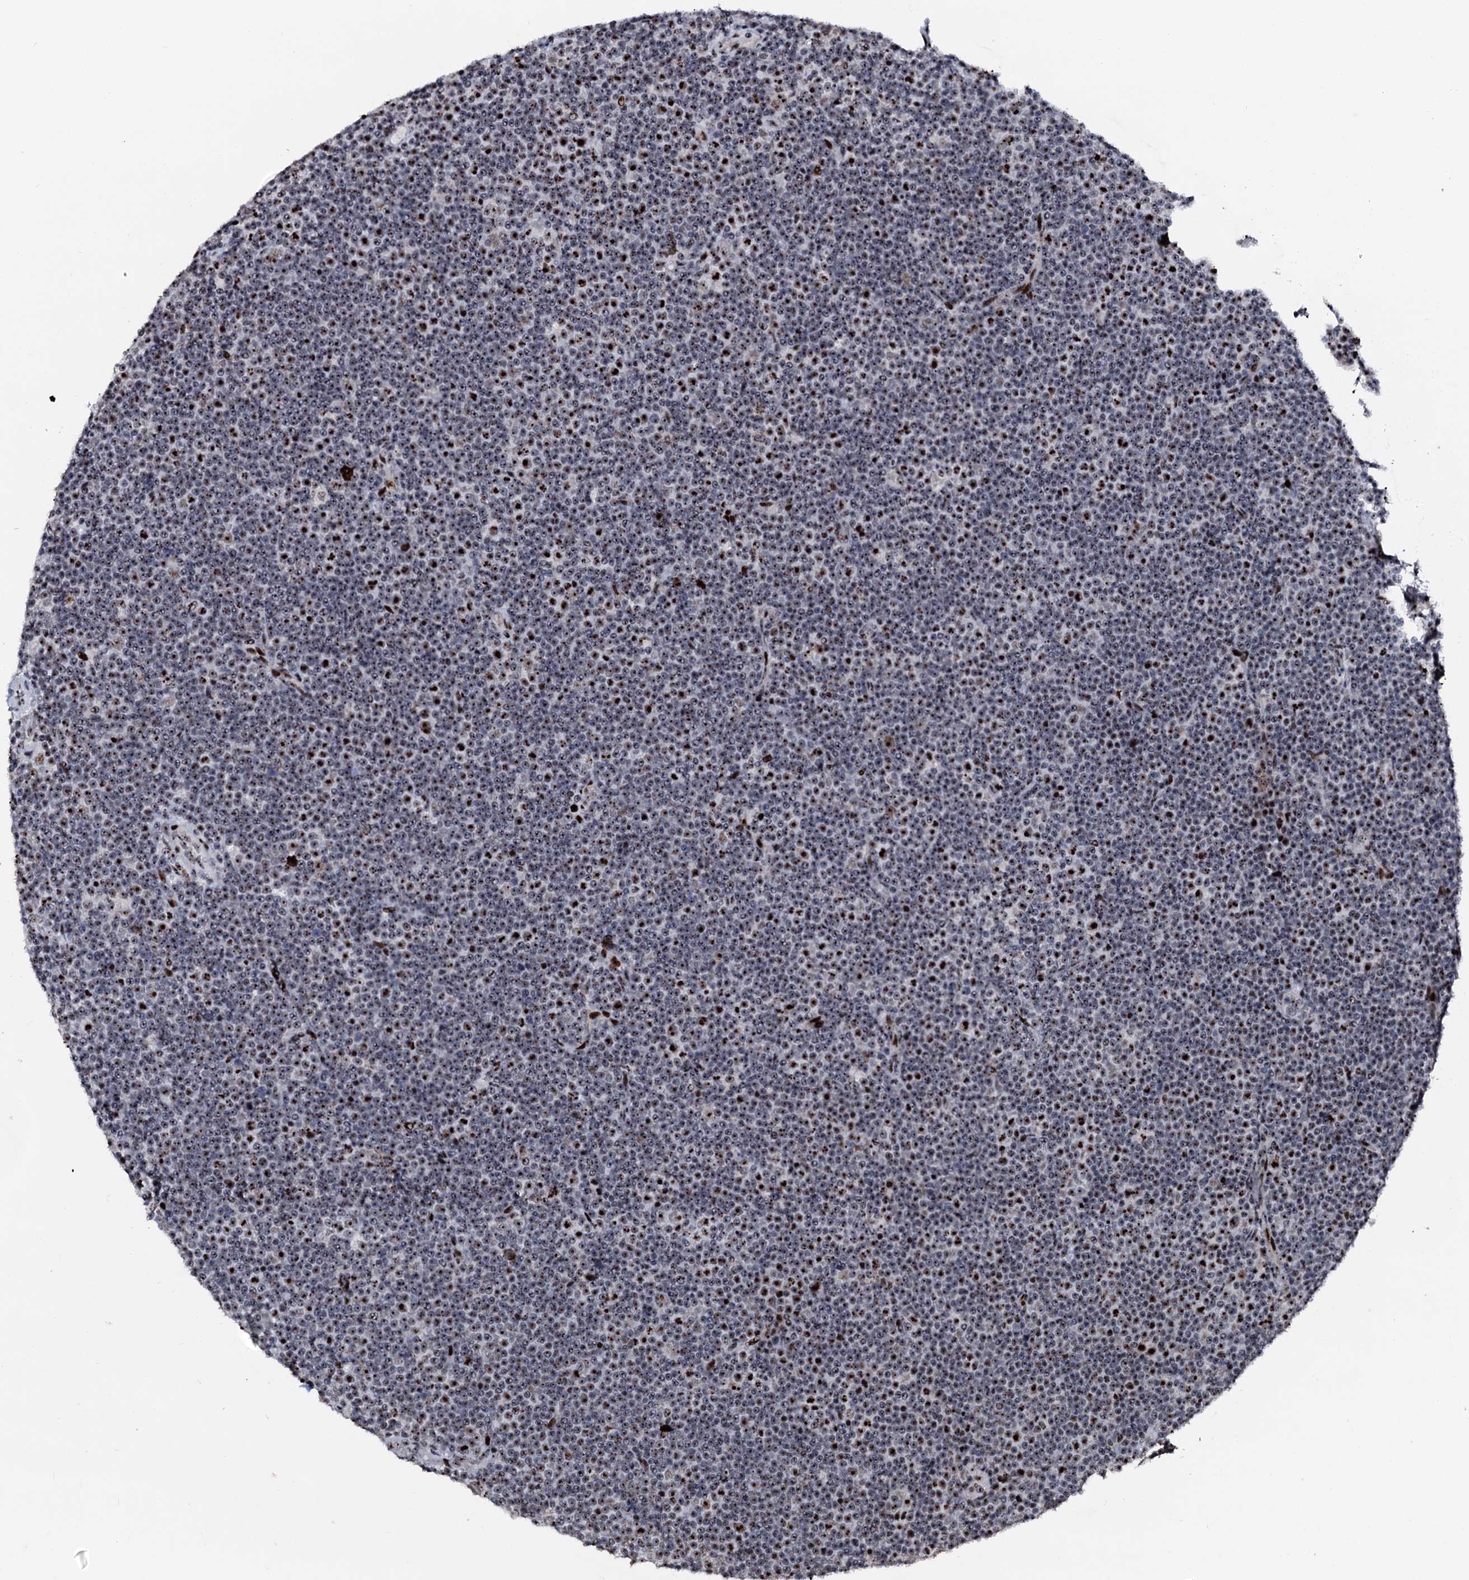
{"staining": {"intensity": "moderate", "quantity": "25%-75%", "location": "nuclear"}, "tissue": "lymphoma", "cell_type": "Tumor cells", "image_type": "cancer", "snomed": [{"axis": "morphology", "description": "Malignant lymphoma, non-Hodgkin's type, Low grade"}, {"axis": "topography", "description": "Lymph node"}], "caption": "Human malignant lymphoma, non-Hodgkin's type (low-grade) stained with a protein marker demonstrates moderate staining in tumor cells.", "gene": "NEUROG3", "patient": {"sex": "female", "age": 67}}